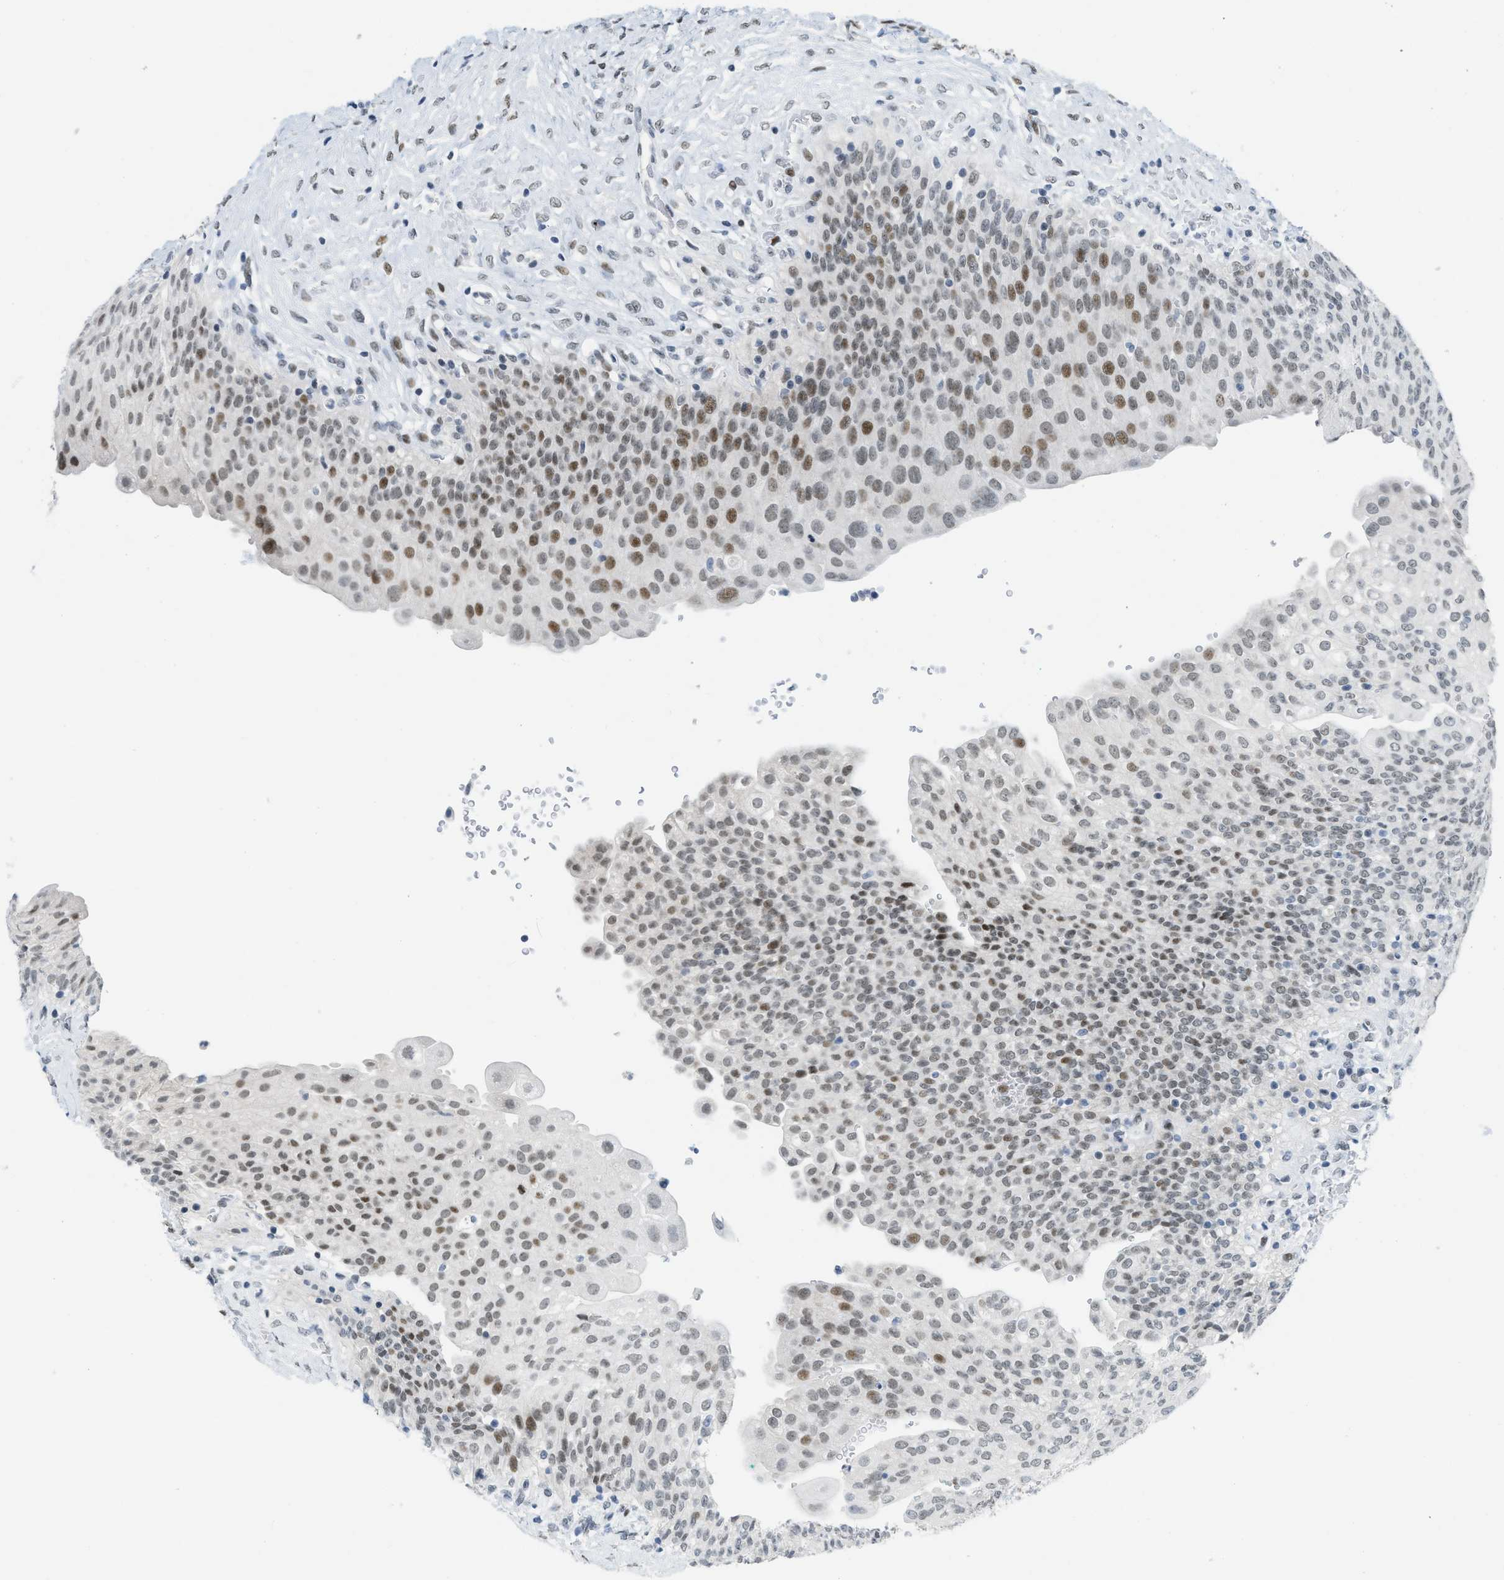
{"staining": {"intensity": "strong", "quantity": ">75%", "location": "nuclear"}, "tissue": "urinary bladder", "cell_type": "Urothelial cells", "image_type": "normal", "snomed": [{"axis": "morphology", "description": "Urothelial carcinoma, High grade"}, {"axis": "topography", "description": "Urinary bladder"}], "caption": "IHC micrograph of benign urinary bladder: urinary bladder stained using immunohistochemistry reveals high levels of strong protein expression localized specifically in the nuclear of urothelial cells, appearing as a nuclear brown color.", "gene": "PBX1", "patient": {"sex": "male", "age": 46}}